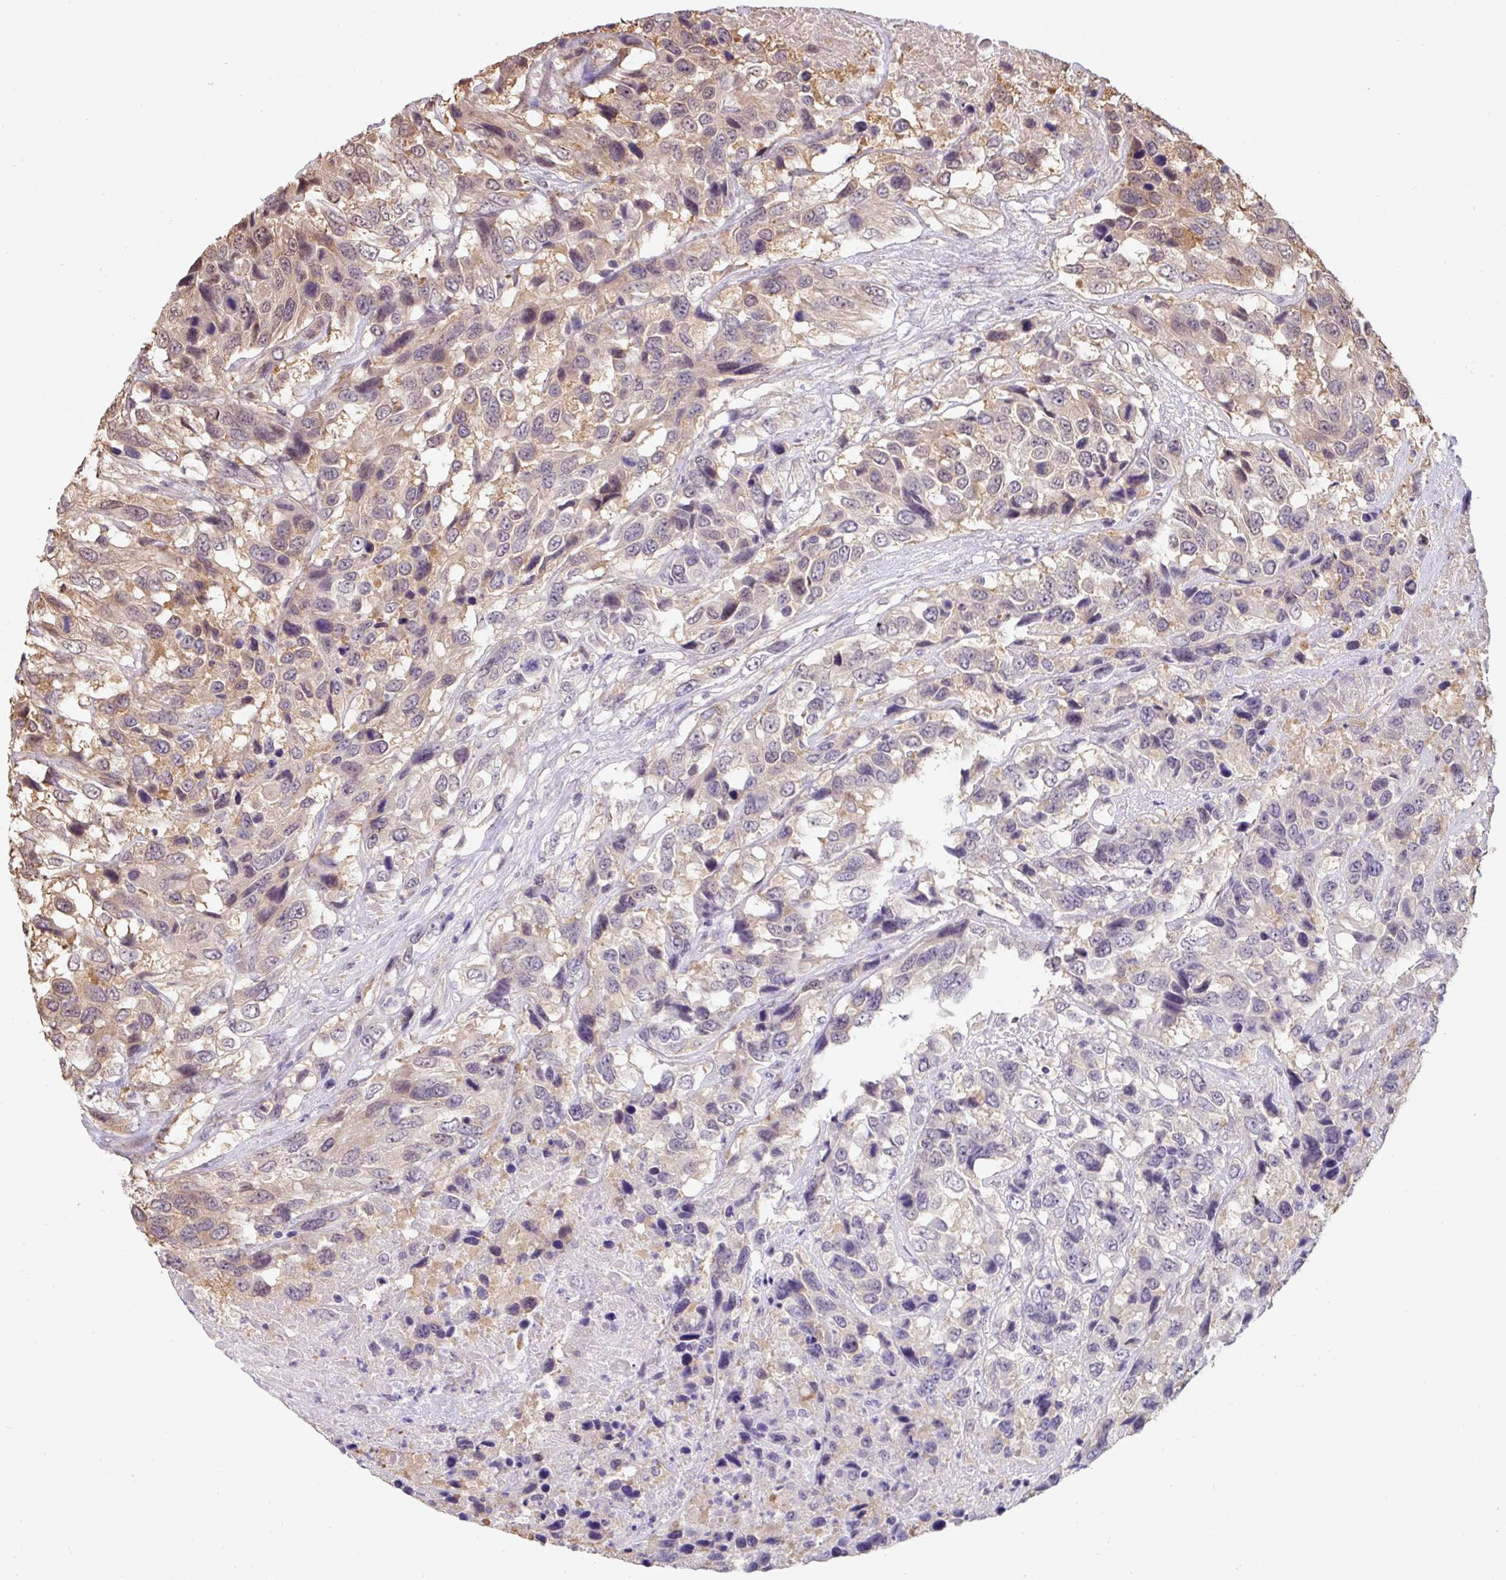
{"staining": {"intensity": "weak", "quantity": "<25%", "location": "cytoplasmic/membranous"}, "tissue": "urothelial cancer", "cell_type": "Tumor cells", "image_type": "cancer", "snomed": [{"axis": "morphology", "description": "Urothelial carcinoma, High grade"}, {"axis": "topography", "description": "Urinary bladder"}], "caption": "Tumor cells are negative for brown protein staining in urothelial carcinoma (high-grade).", "gene": "ST13", "patient": {"sex": "female", "age": 70}}